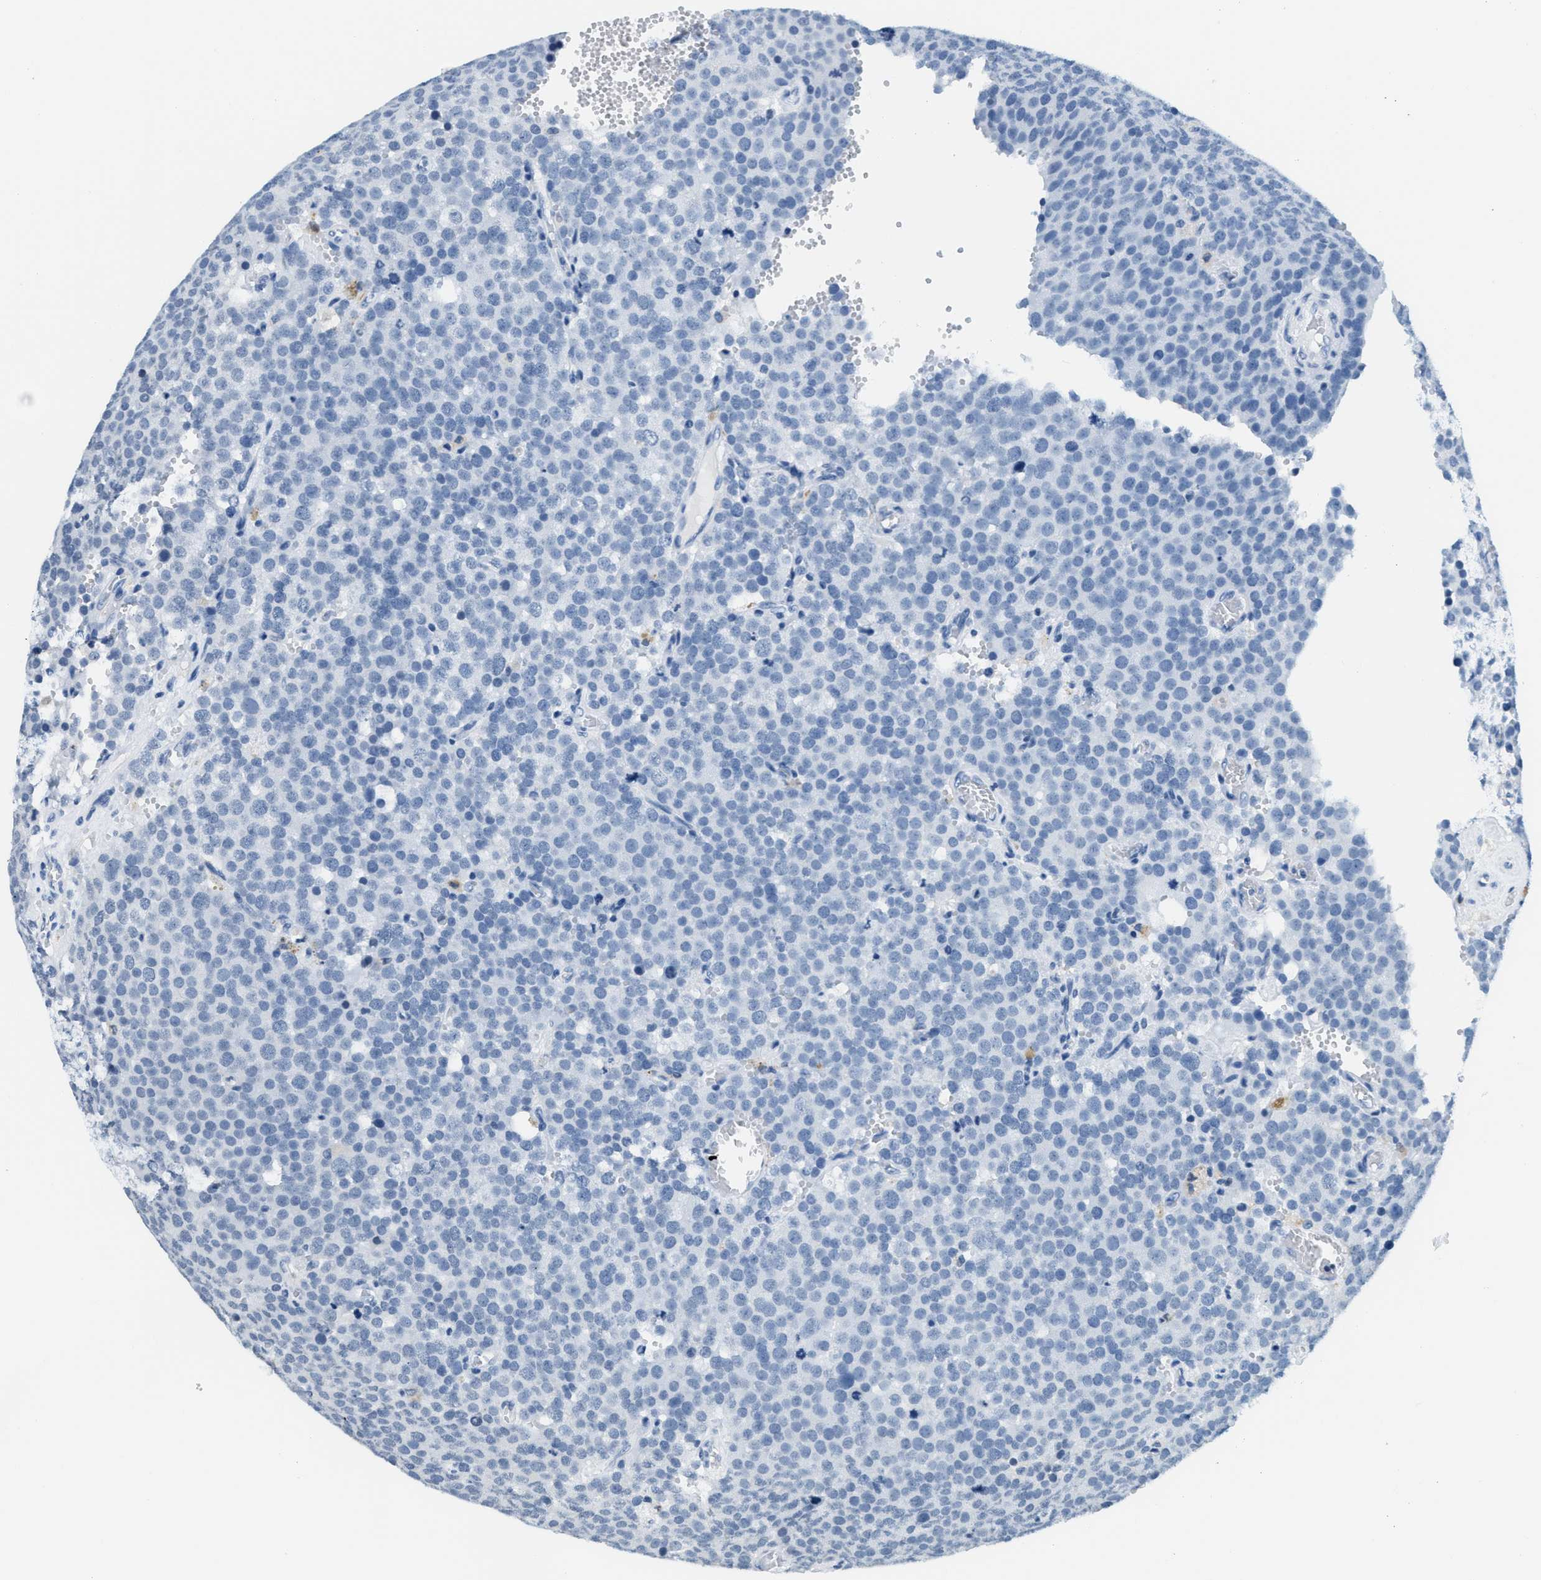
{"staining": {"intensity": "negative", "quantity": "none", "location": "none"}, "tissue": "testis cancer", "cell_type": "Tumor cells", "image_type": "cancer", "snomed": [{"axis": "morphology", "description": "Normal tissue, NOS"}, {"axis": "morphology", "description": "Seminoma, NOS"}, {"axis": "topography", "description": "Testis"}], "caption": "Immunohistochemistry (IHC) of seminoma (testis) demonstrates no expression in tumor cells.", "gene": "CA4", "patient": {"sex": "male", "age": 71}}